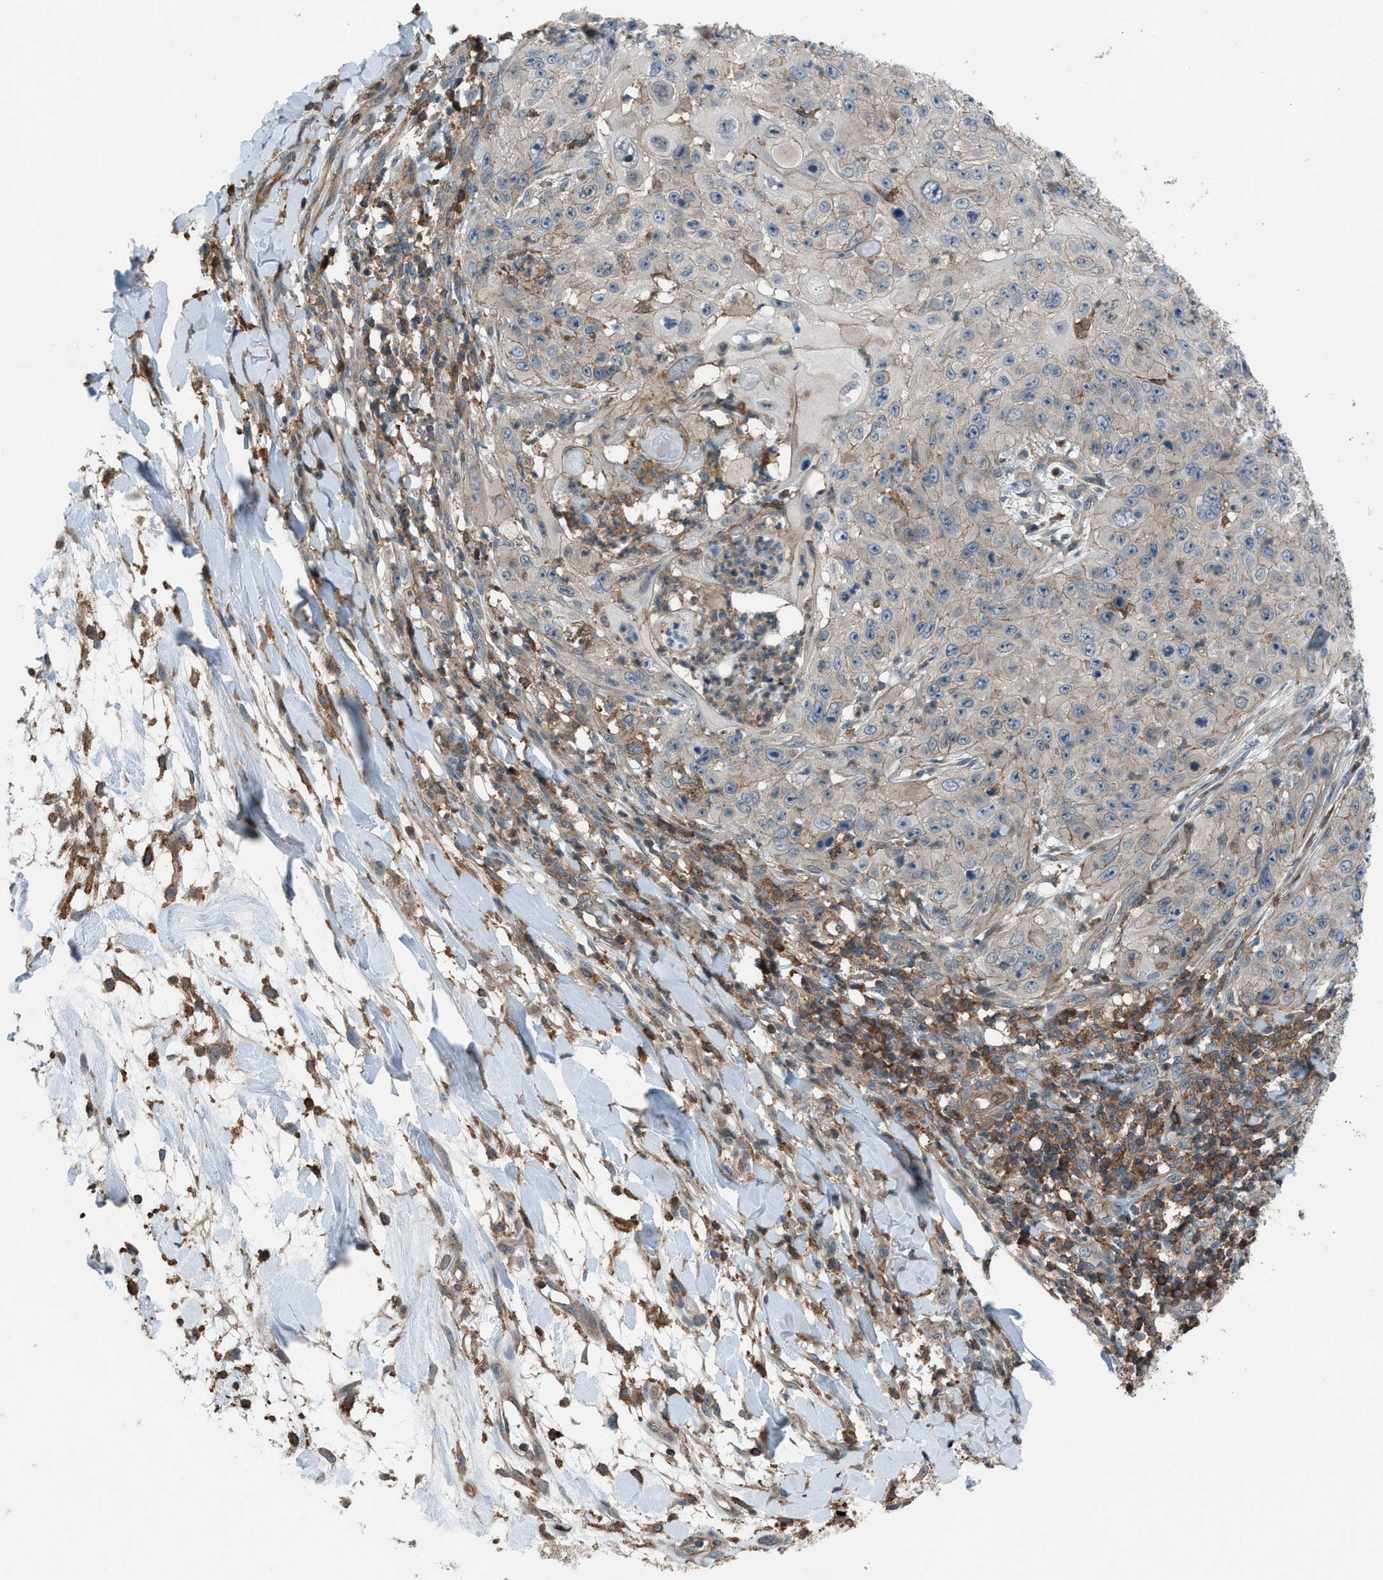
{"staining": {"intensity": "weak", "quantity": "<25%", "location": "cytoplasmic/membranous"}, "tissue": "skin cancer", "cell_type": "Tumor cells", "image_type": "cancer", "snomed": [{"axis": "morphology", "description": "Squamous cell carcinoma, NOS"}, {"axis": "topography", "description": "Skin"}], "caption": "Skin cancer was stained to show a protein in brown. There is no significant expression in tumor cells. (Brightfield microscopy of DAB (3,3'-diaminobenzidine) IHC at high magnification).", "gene": "DYRK1A", "patient": {"sex": "female", "age": 80}}